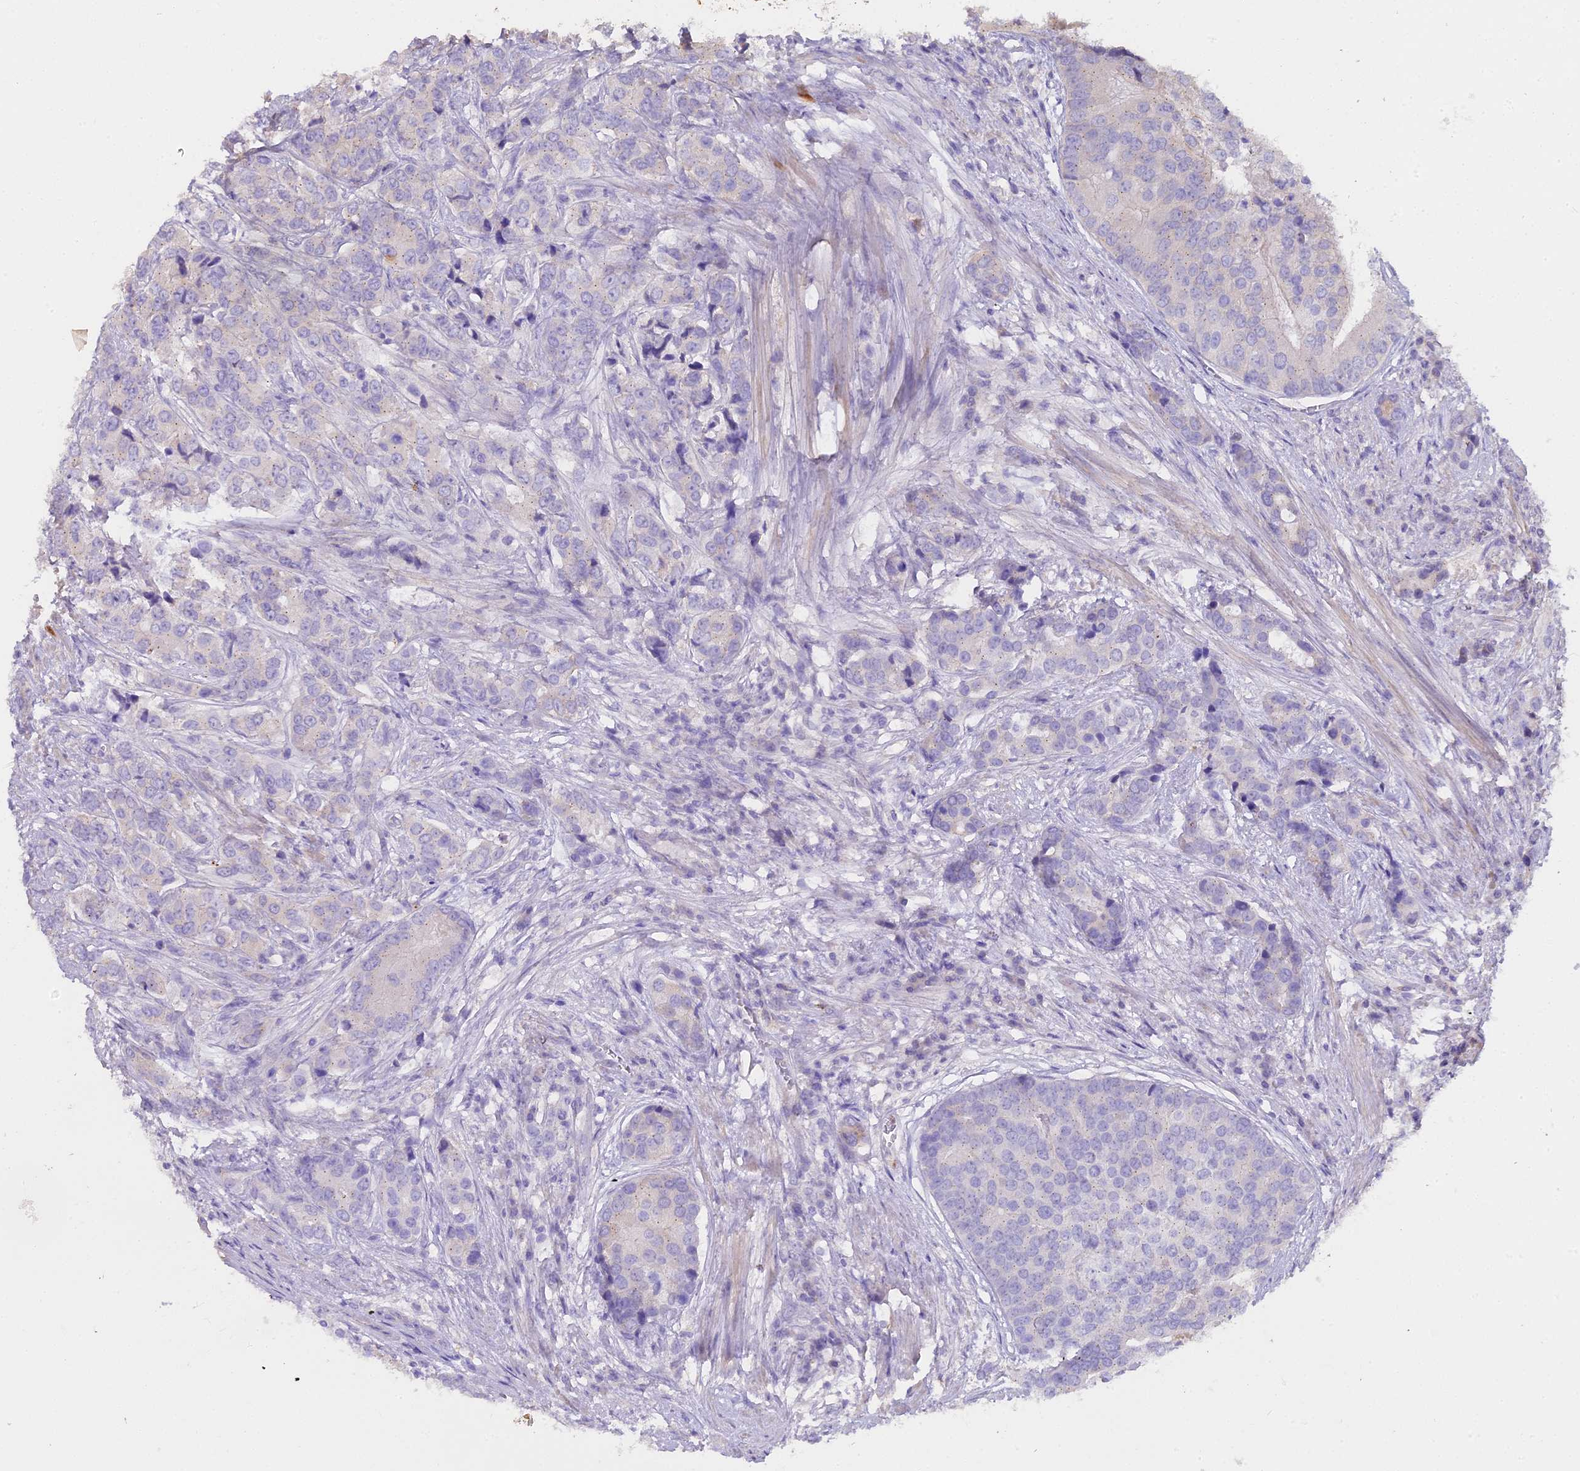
{"staining": {"intensity": "negative", "quantity": "none", "location": "none"}, "tissue": "prostate cancer", "cell_type": "Tumor cells", "image_type": "cancer", "snomed": [{"axis": "morphology", "description": "Adenocarcinoma, High grade"}, {"axis": "topography", "description": "Prostate"}], "caption": "This is an immunohistochemistry (IHC) image of high-grade adenocarcinoma (prostate). There is no staining in tumor cells.", "gene": "GLYAT", "patient": {"sex": "male", "age": 62}}